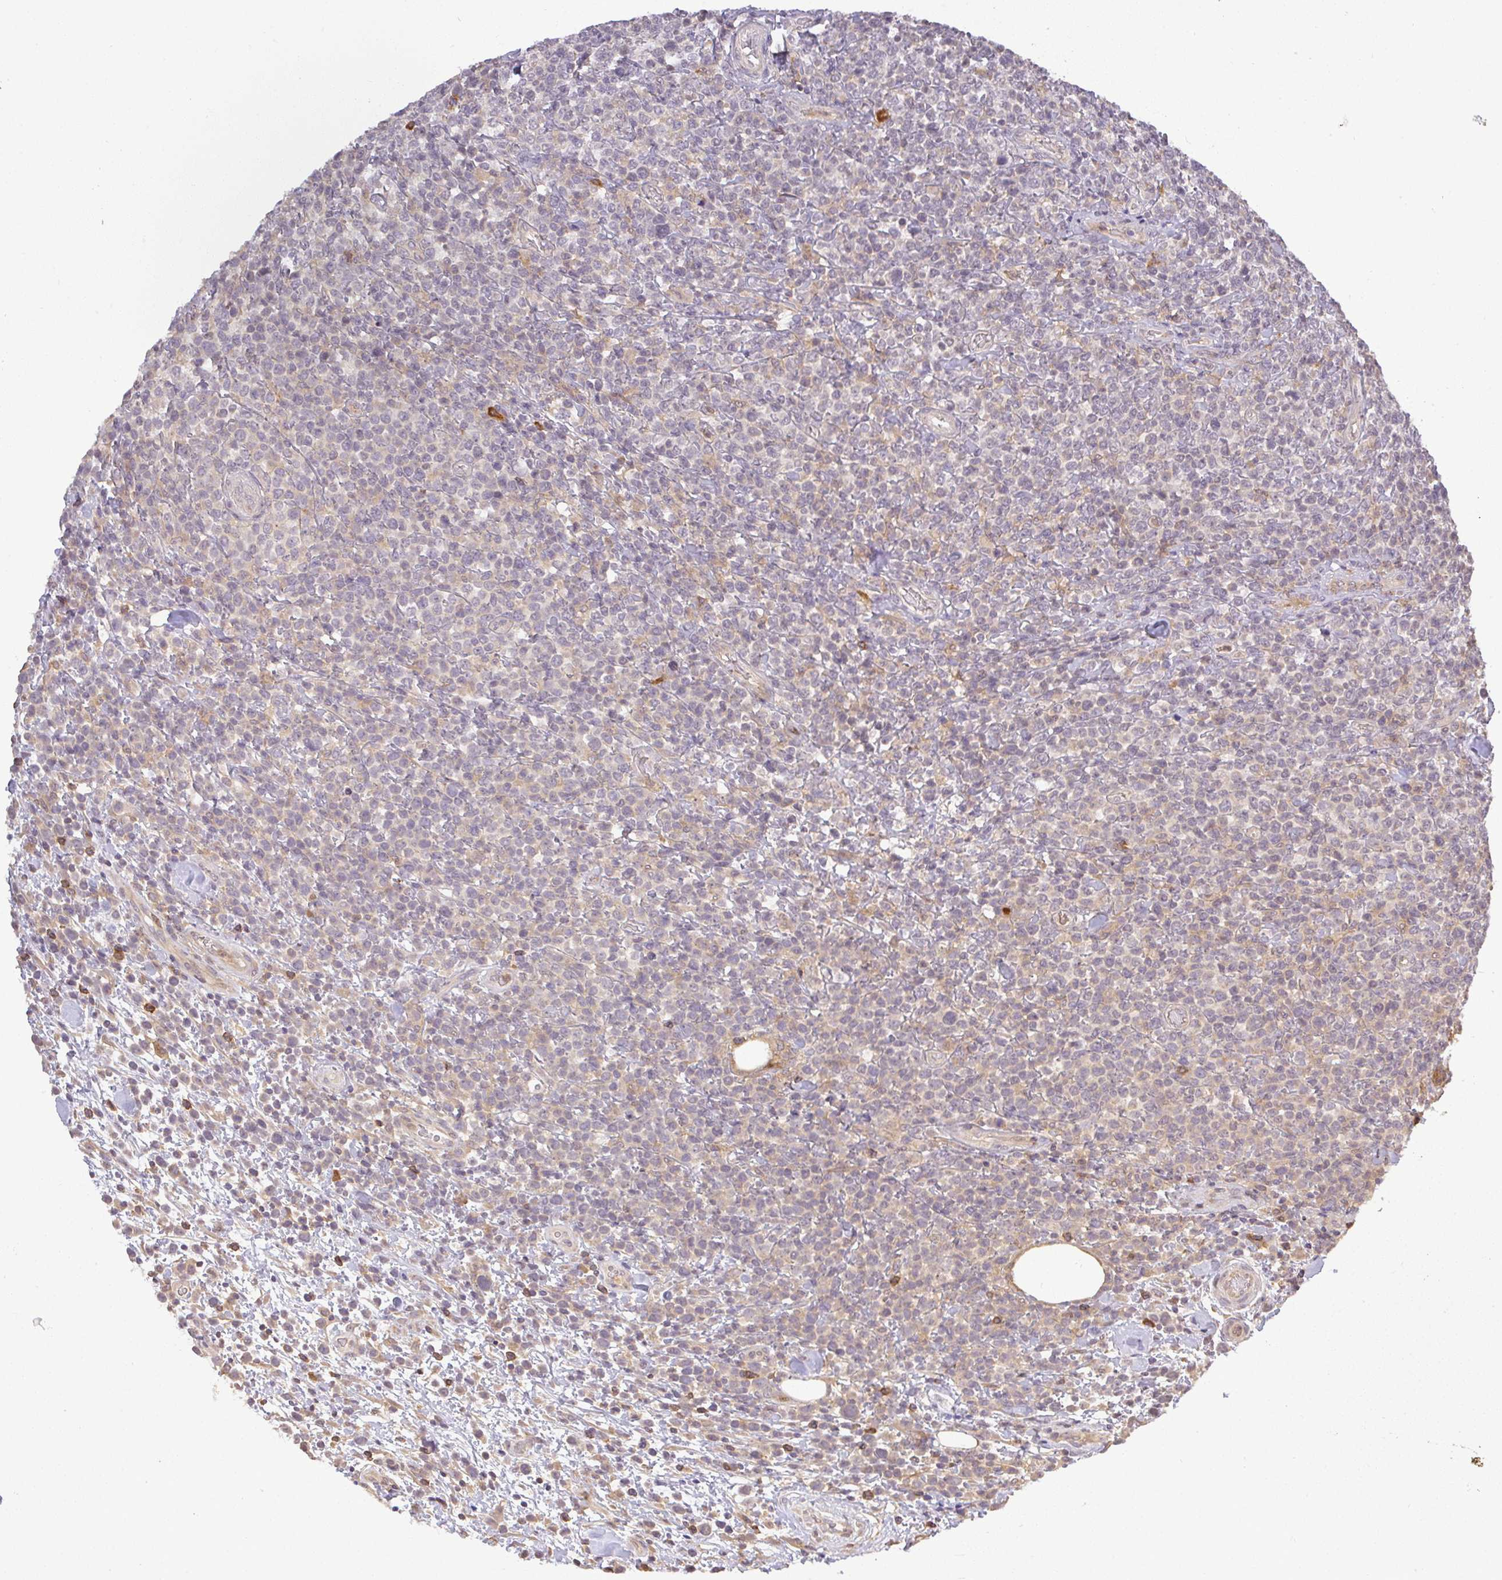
{"staining": {"intensity": "negative", "quantity": "none", "location": "none"}, "tissue": "lymphoma", "cell_type": "Tumor cells", "image_type": "cancer", "snomed": [{"axis": "morphology", "description": "Malignant lymphoma, non-Hodgkin's type, High grade"}, {"axis": "topography", "description": "Soft tissue"}], "caption": "IHC image of neoplastic tissue: lymphoma stained with DAB (3,3'-diaminobenzidine) displays no significant protein staining in tumor cells.", "gene": "FAM153A", "patient": {"sex": "female", "age": 56}}